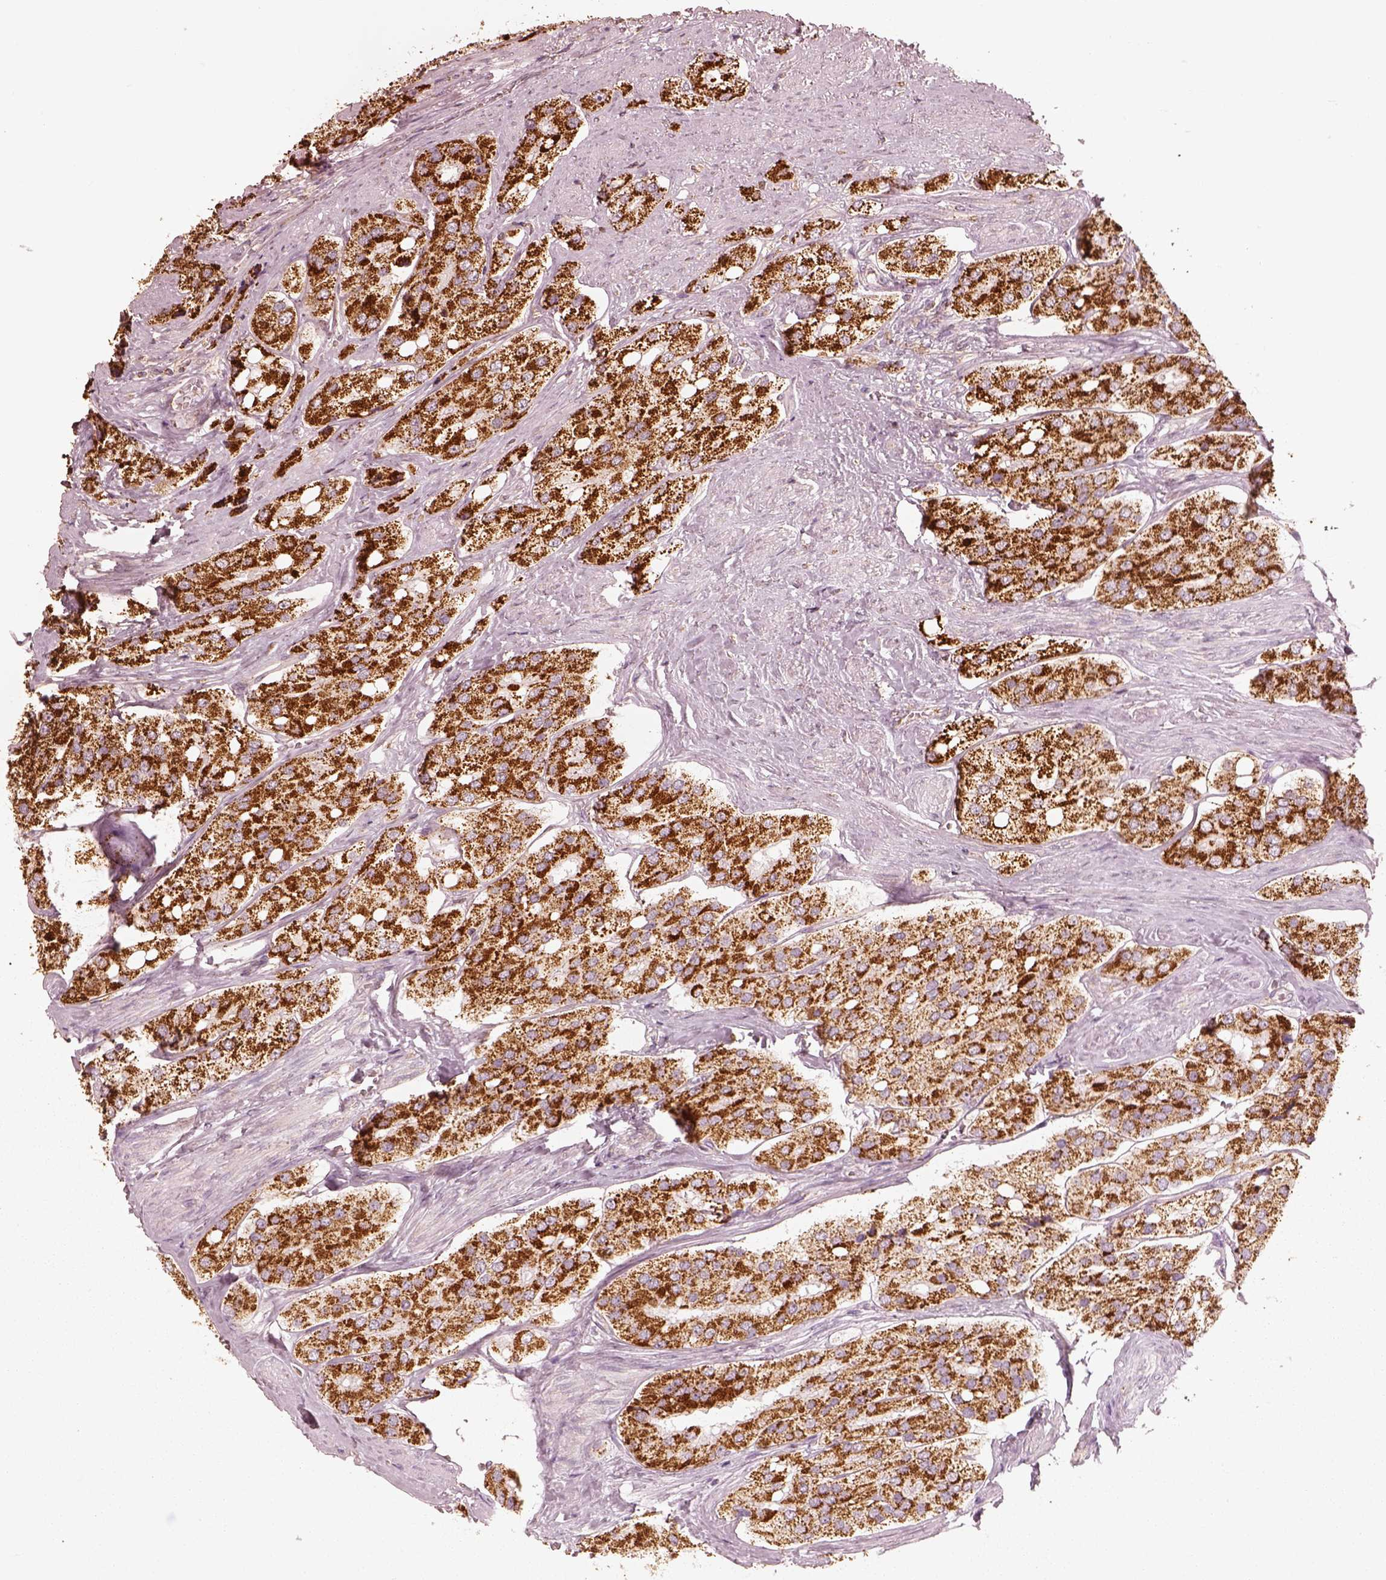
{"staining": {"intensity": "strong", "quantity": ">75%", "location": "cytoplasmic/membranous"}, "tissue": "prostate cancer", "cell_type": "Tumor cells", "image_type": "cancer", "snomed": [{"axis": "morphology", "description": "Adenocarcinoma, Low grade"}, {"axis": "topography", "description": "Prostate"}], "caption": "Prostate cancer tissue shows strong cytoplasmic/membranous expression in about >75% of tumor cells", "gene": "ENTPD6", "patient": {"sex": "male", "age": 69}}